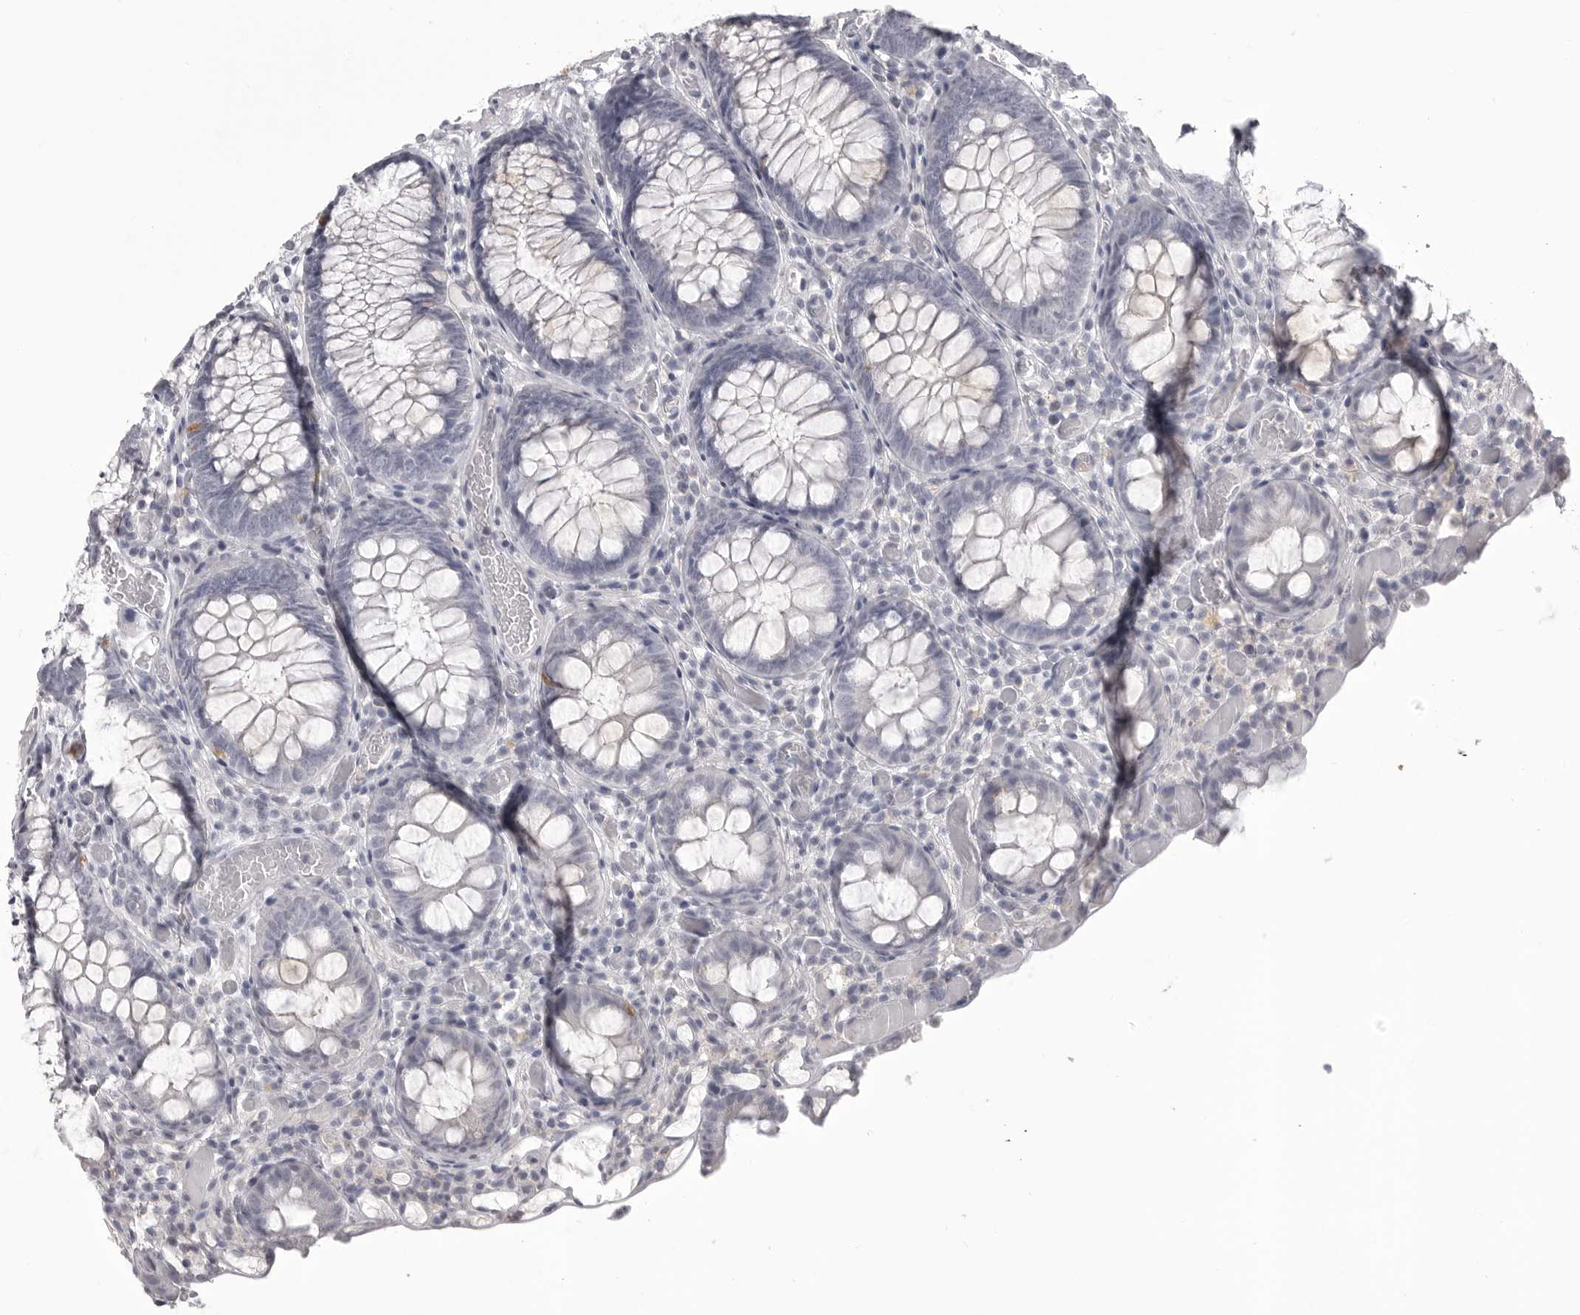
{"staining": {"intensity": "negative", "quantity": "none", "location": "none"}, "tissue": "colon", "cell_type": "Endothelial cells", "image_type": "normal", "snomed": [{"axis": "morphology", "description": "Normal tissue, NOS"}, {"axis": "topography", "description": "Colon"}], "caption": "DAB (3,3'-diaminobenzidine) immunohistochemical staining of normal colon demonstrates no significant staining in endothelial cells. The staining is performed using DAB (3,3'-diaminobenzidine) brown chromogen with nuclei counter-stained in using hematoxylin.", "gene": "TIMP1", "patient": {"sex": "male", "age": 14}}